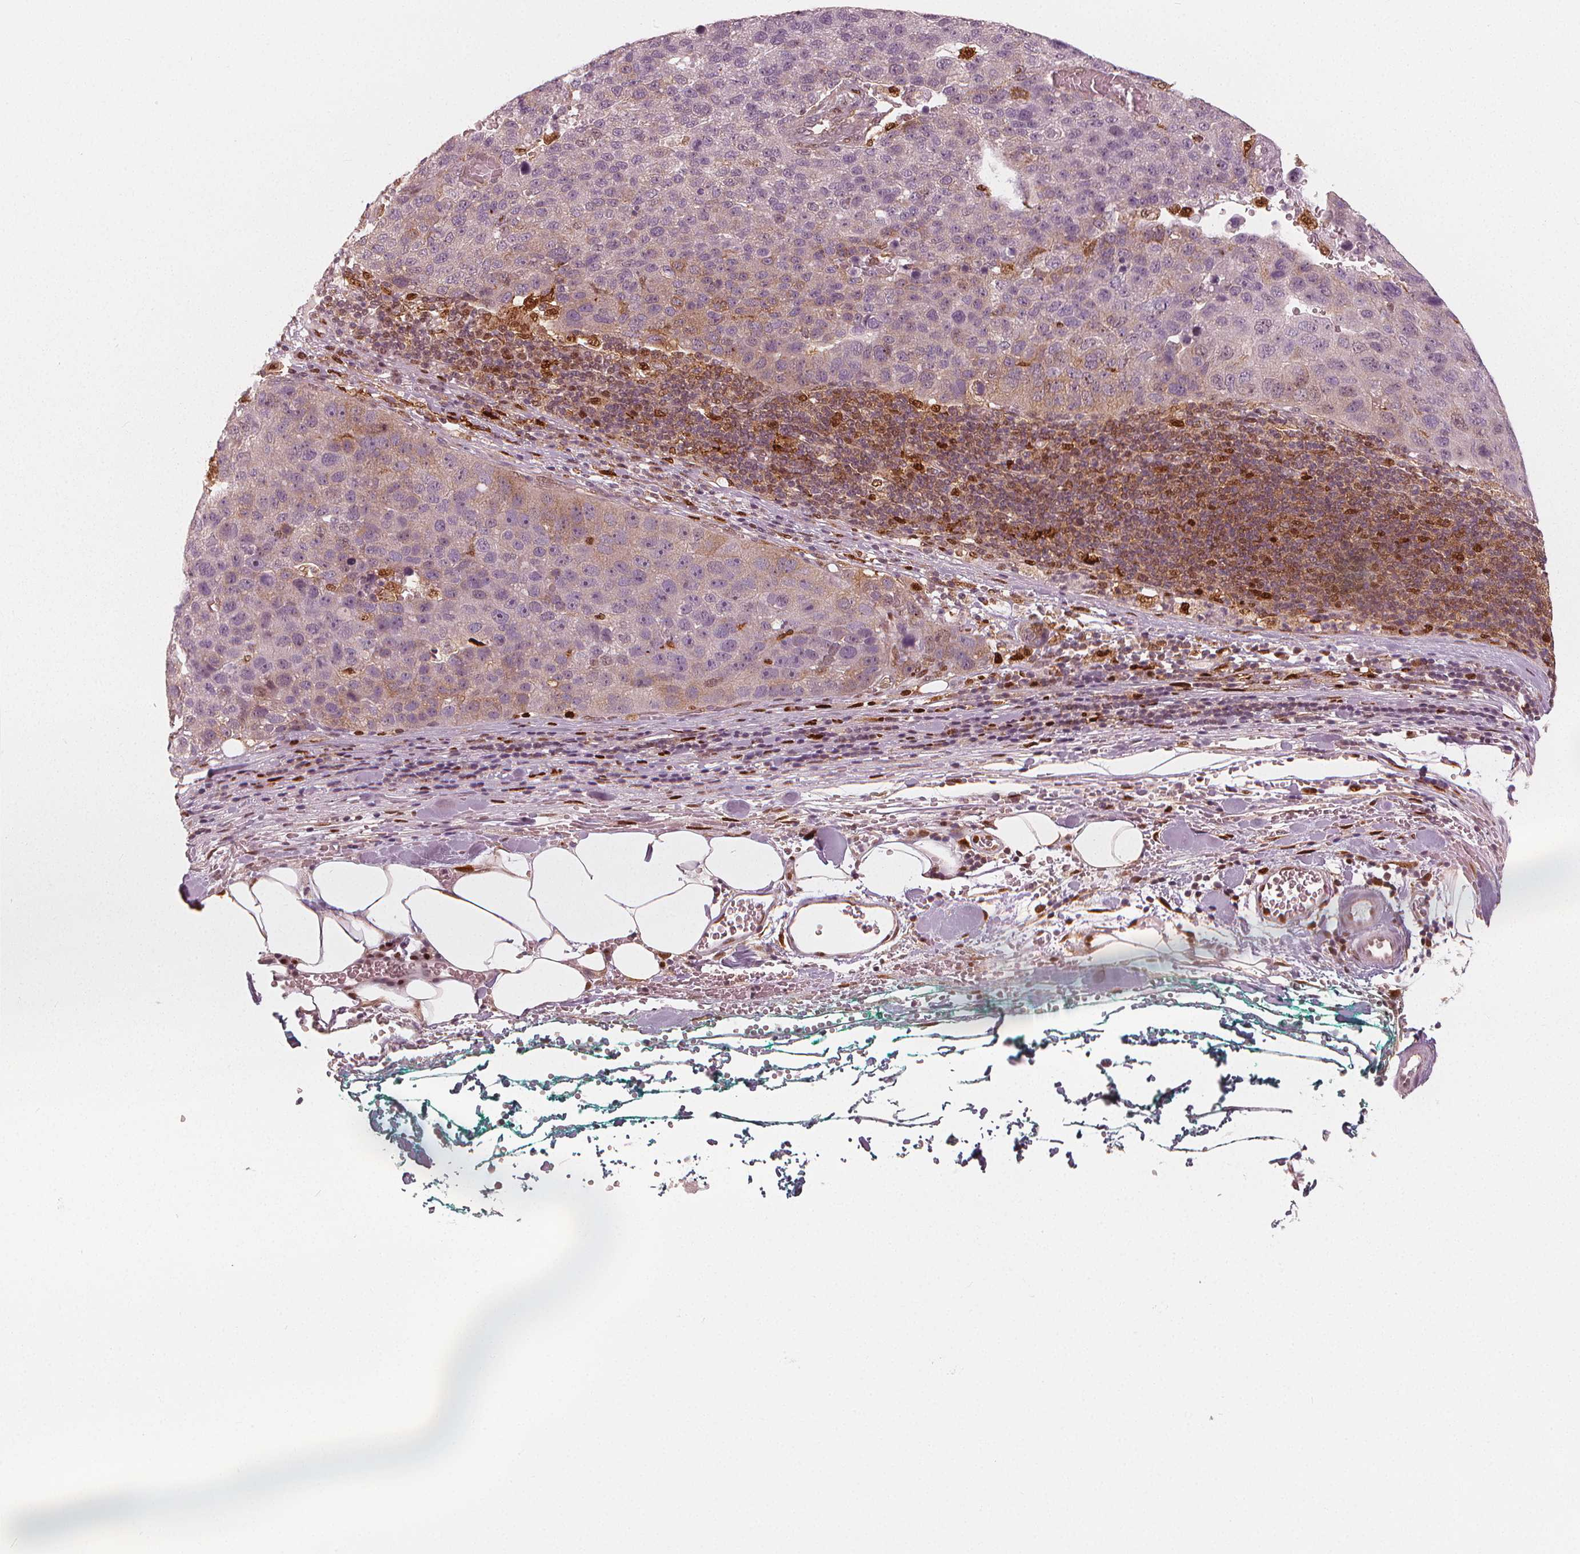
{"staining": {"intensity": "strong", "quantity": "<25%", "location": "nuclear"}, "tissue": "pancreatic cancer", "cell_type": "Tumor cells", "image_type": "cancer", "snomed": [{"axis": "morphology", "description": "Adenocarcinoma, NOS"}, {"axis": "topography", "description": "Pancreas"}], "caption": "A brown stain shows strong nuclear positivity of a protein in pancreatic adenocarcinoma tumor cells.", "gene": "SQSTM1", "patient": {"sex": "female", "age": 61}}